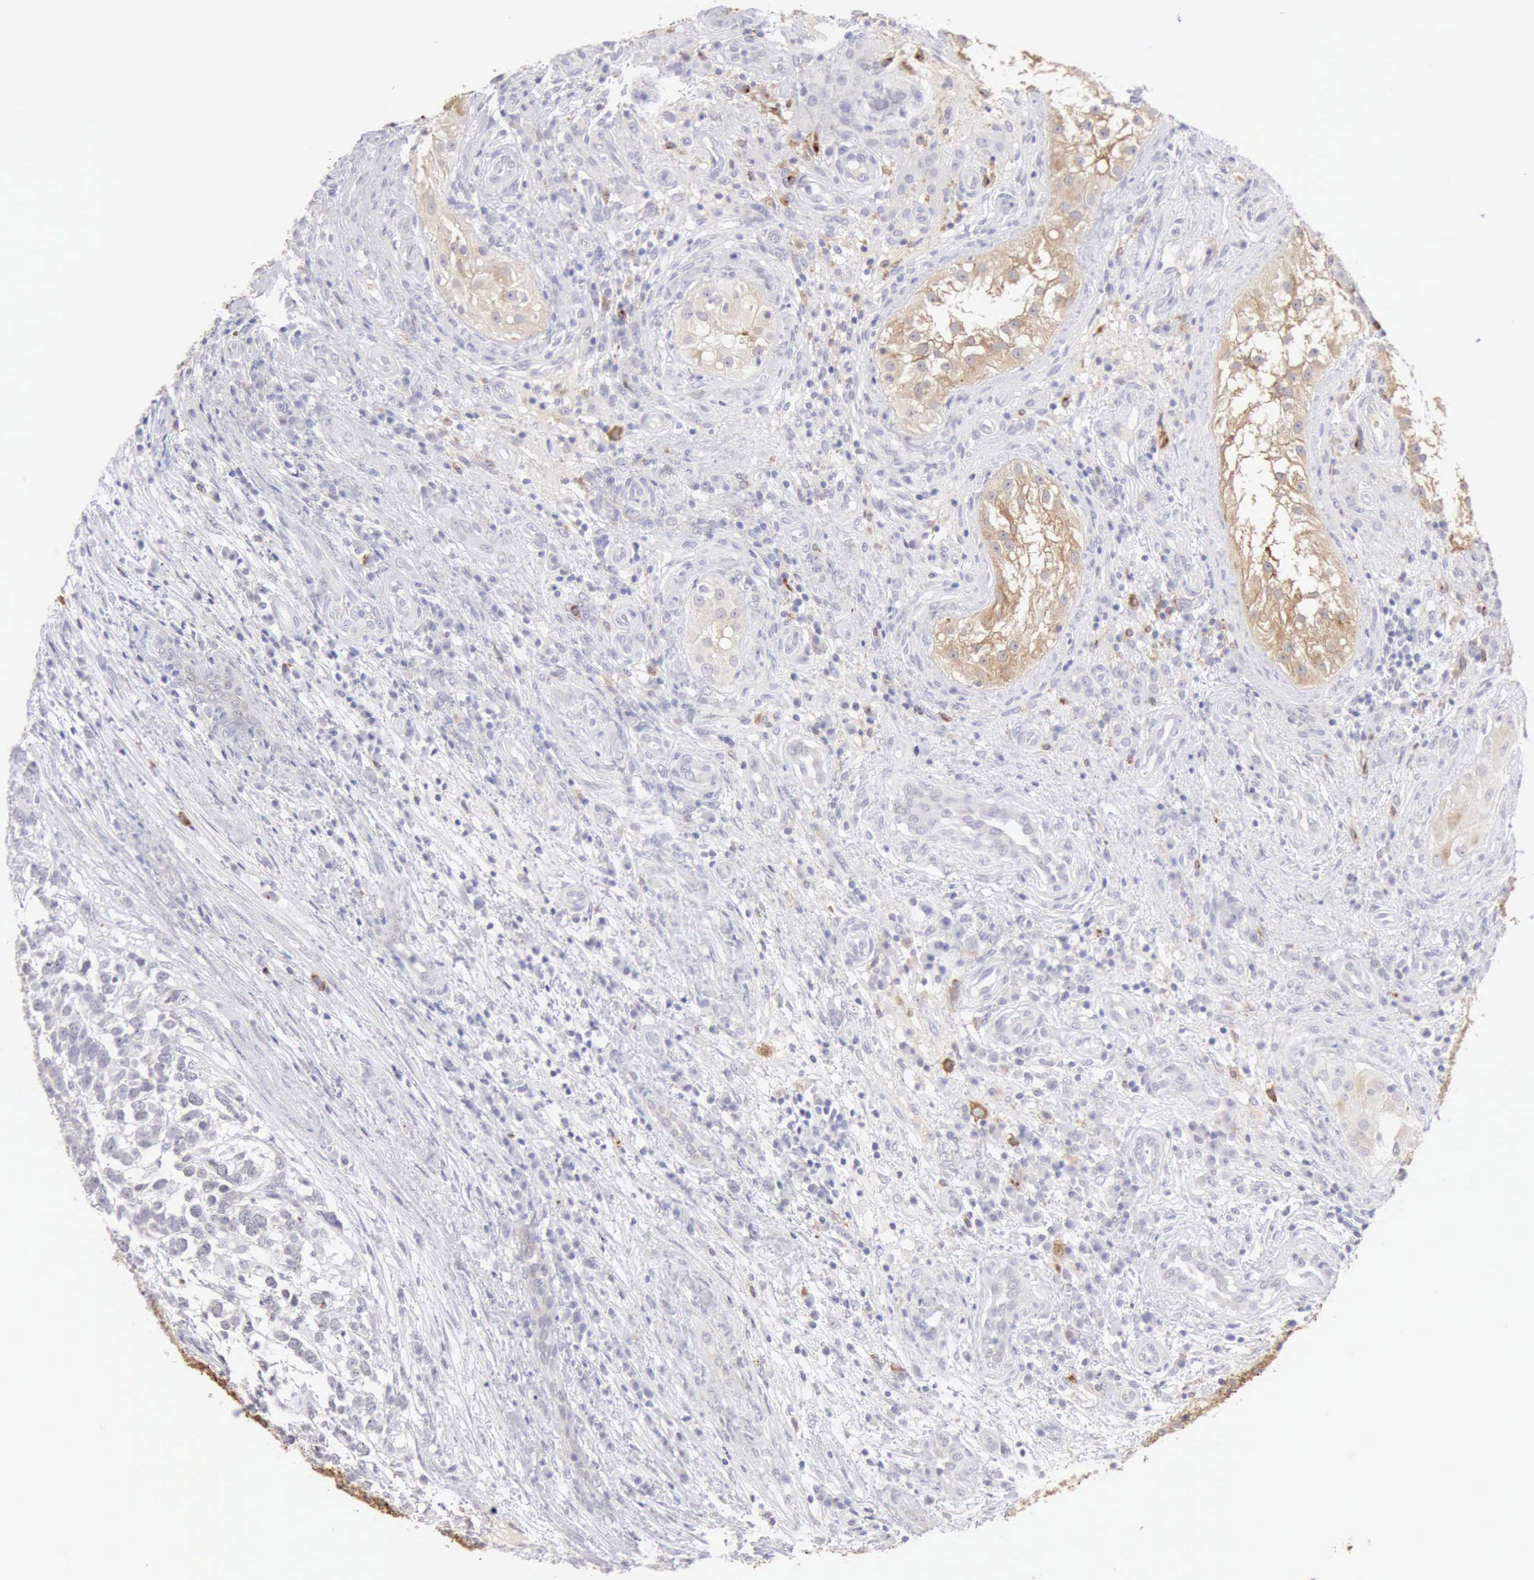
{"staining": {"intensity": "negative", "quantity": "none", "location": "none"}, "tissue": "testis cancer", "cell_type": "Tumor cells", "image_type": "cancer", "snomed": [{"axis": "morphology", "description": "Carcinoma, Embryonal, NOS"}, {"axis": "topography", "description": "Testis"}], "caption": "Tumor cells are negative for protein expression in human testis embryonal carcinoma.", "gene": "RNASE1", "patient": {"sex": "male", "age": 26}}